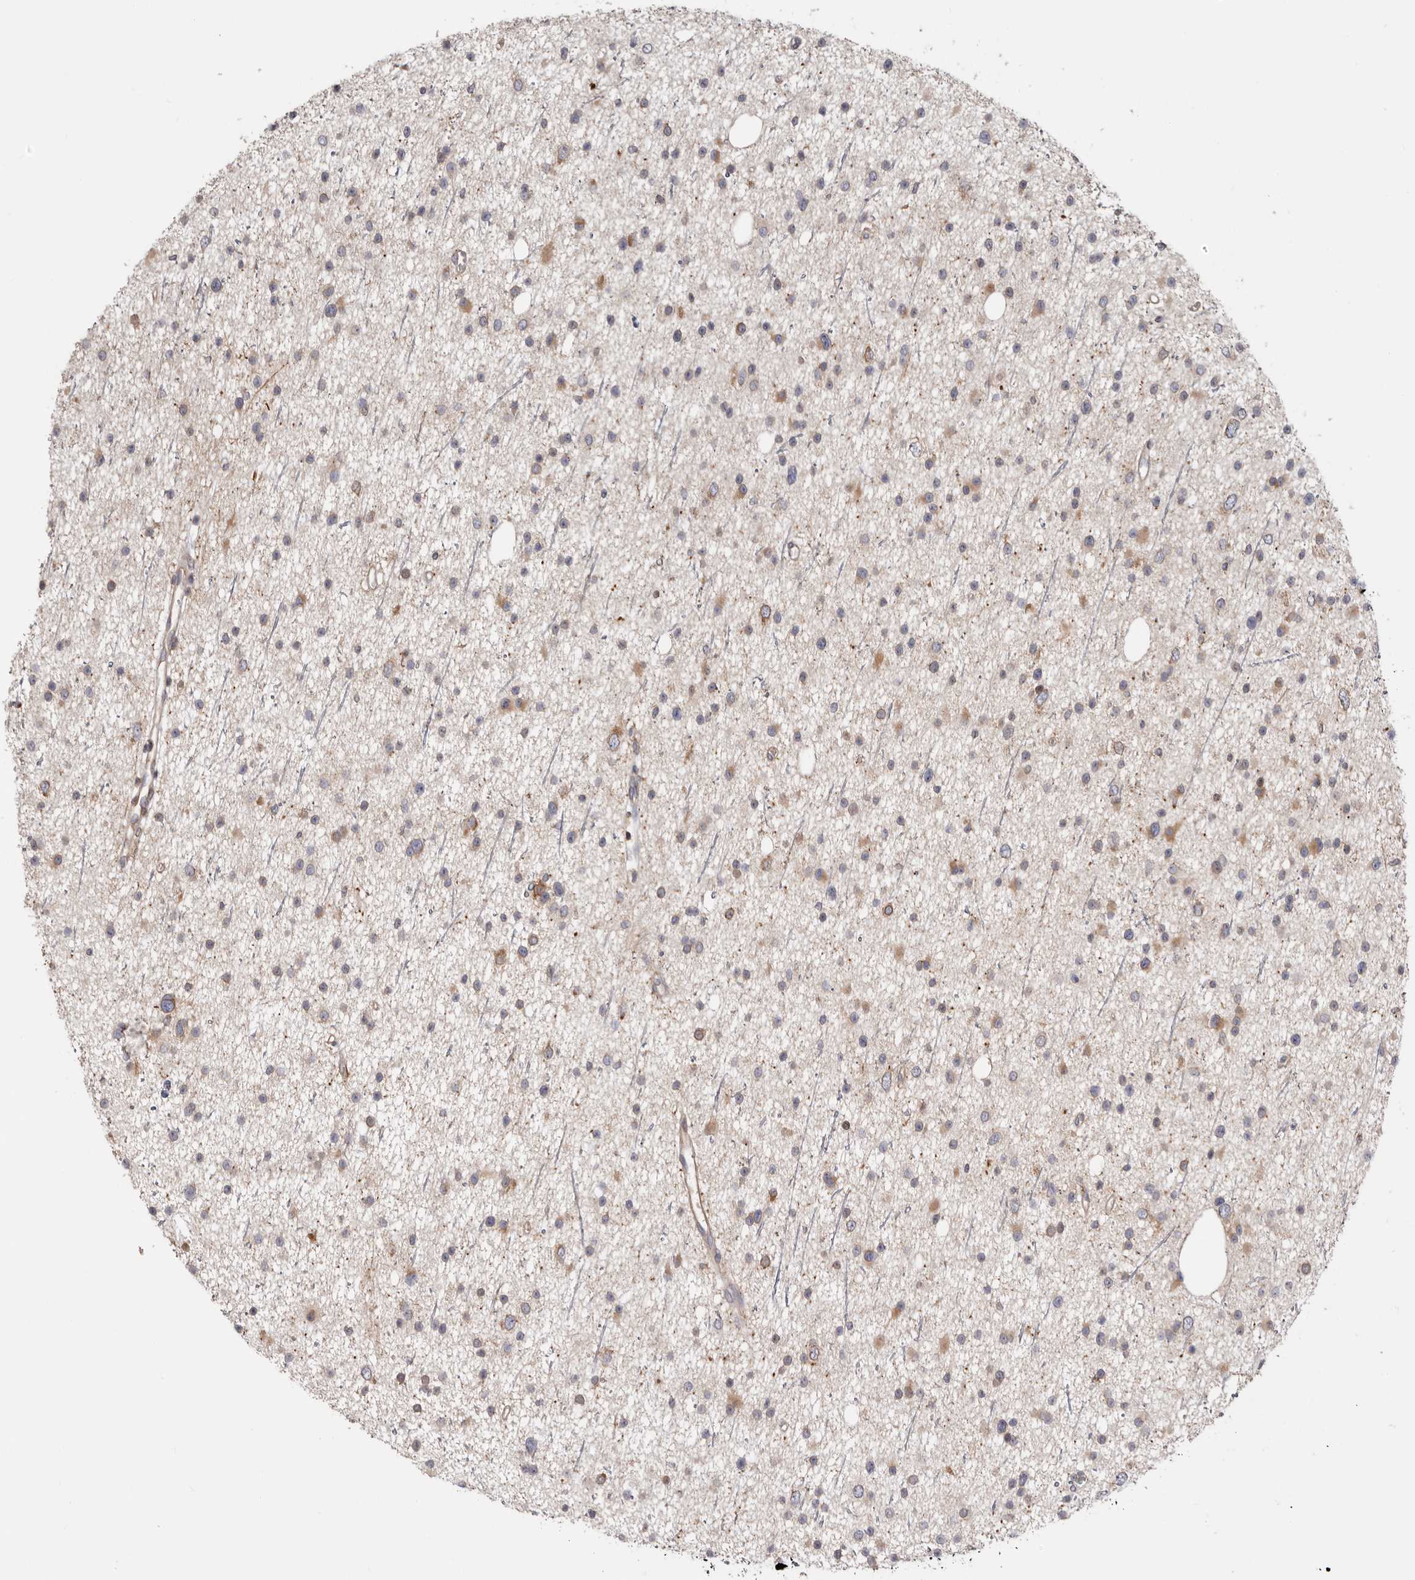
{"staining": {"intensity": "moderate", "quantity": "<25%", "location": "cytoplasmic/membranous"}, "tissue": "glioma", "cell_type": "Tumor cells", "image_type": "cancer", "snomed": [{"axis": "morphology", "description": "Glioma, malignant, Low grade"}, {"axis": "topography", "description": "Cerebral cortex"}], "caption": "Immunohistochemistry (IHC) of glioma exhibits low levels of moderate cytoplasmic/membranous expression in about <25% of tumor cells.", "gene": "TMUB1", "patient": {"sex": "female", "age": 39}}